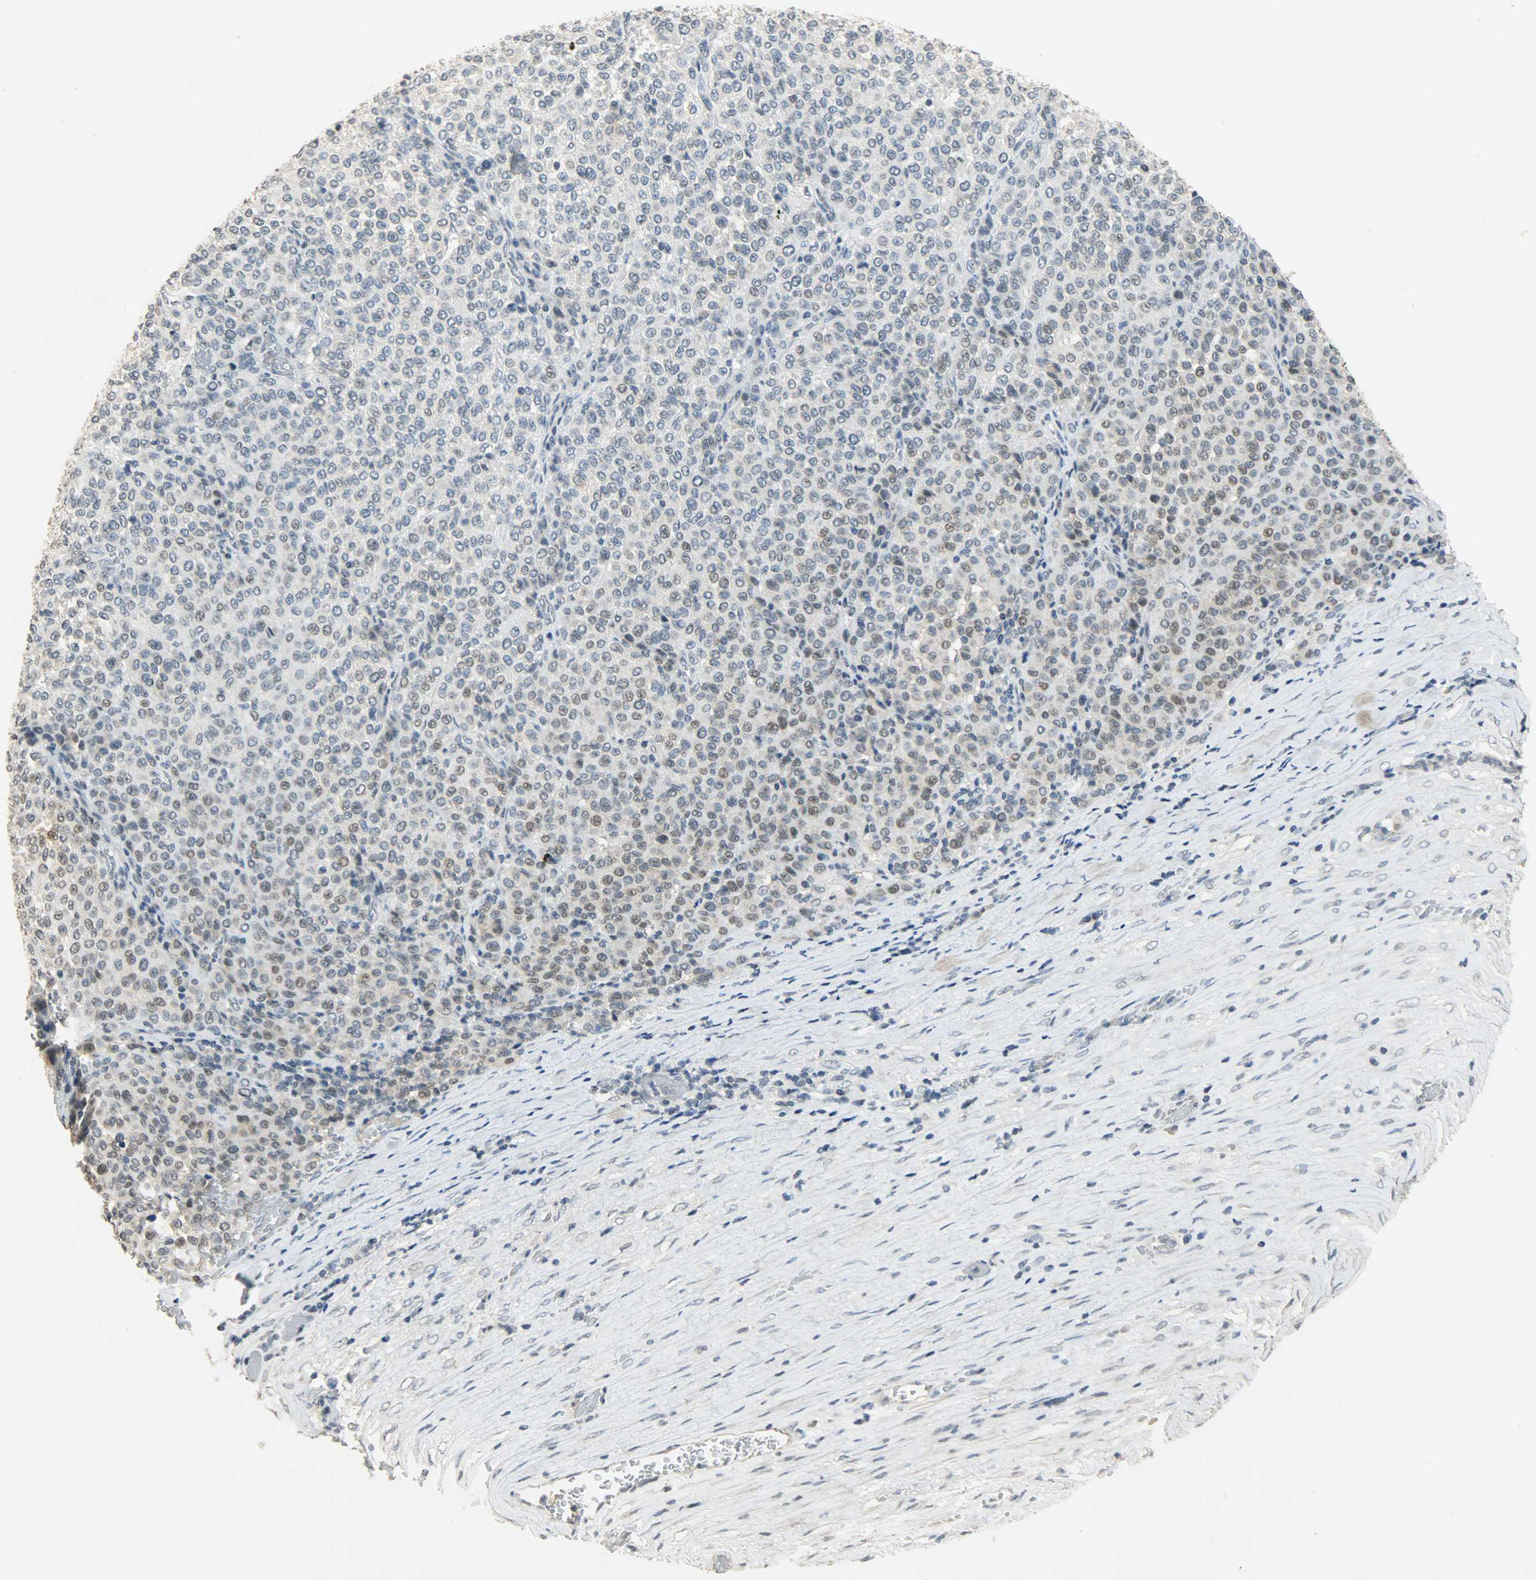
{"staining": {"intensity": "weak", "quantity": "25%-75%", "location": "nuclear"}, "tissue": "melanoma", "cell_type": "Tumor cells", "image_type": "cancer", "snomed": [{"axis": "morphology", "description": "Malignant melanoma, Metastatic site"}, {"axis": "topography", "description": "Pancreas"}], "caption": "Weak nuclear protein expression is present in about 25%-75% of tumor cells in malignant melanoma (metastatic site).", "gene": "DNAJB6", "patient": {"sex": "female", "age": 30}}